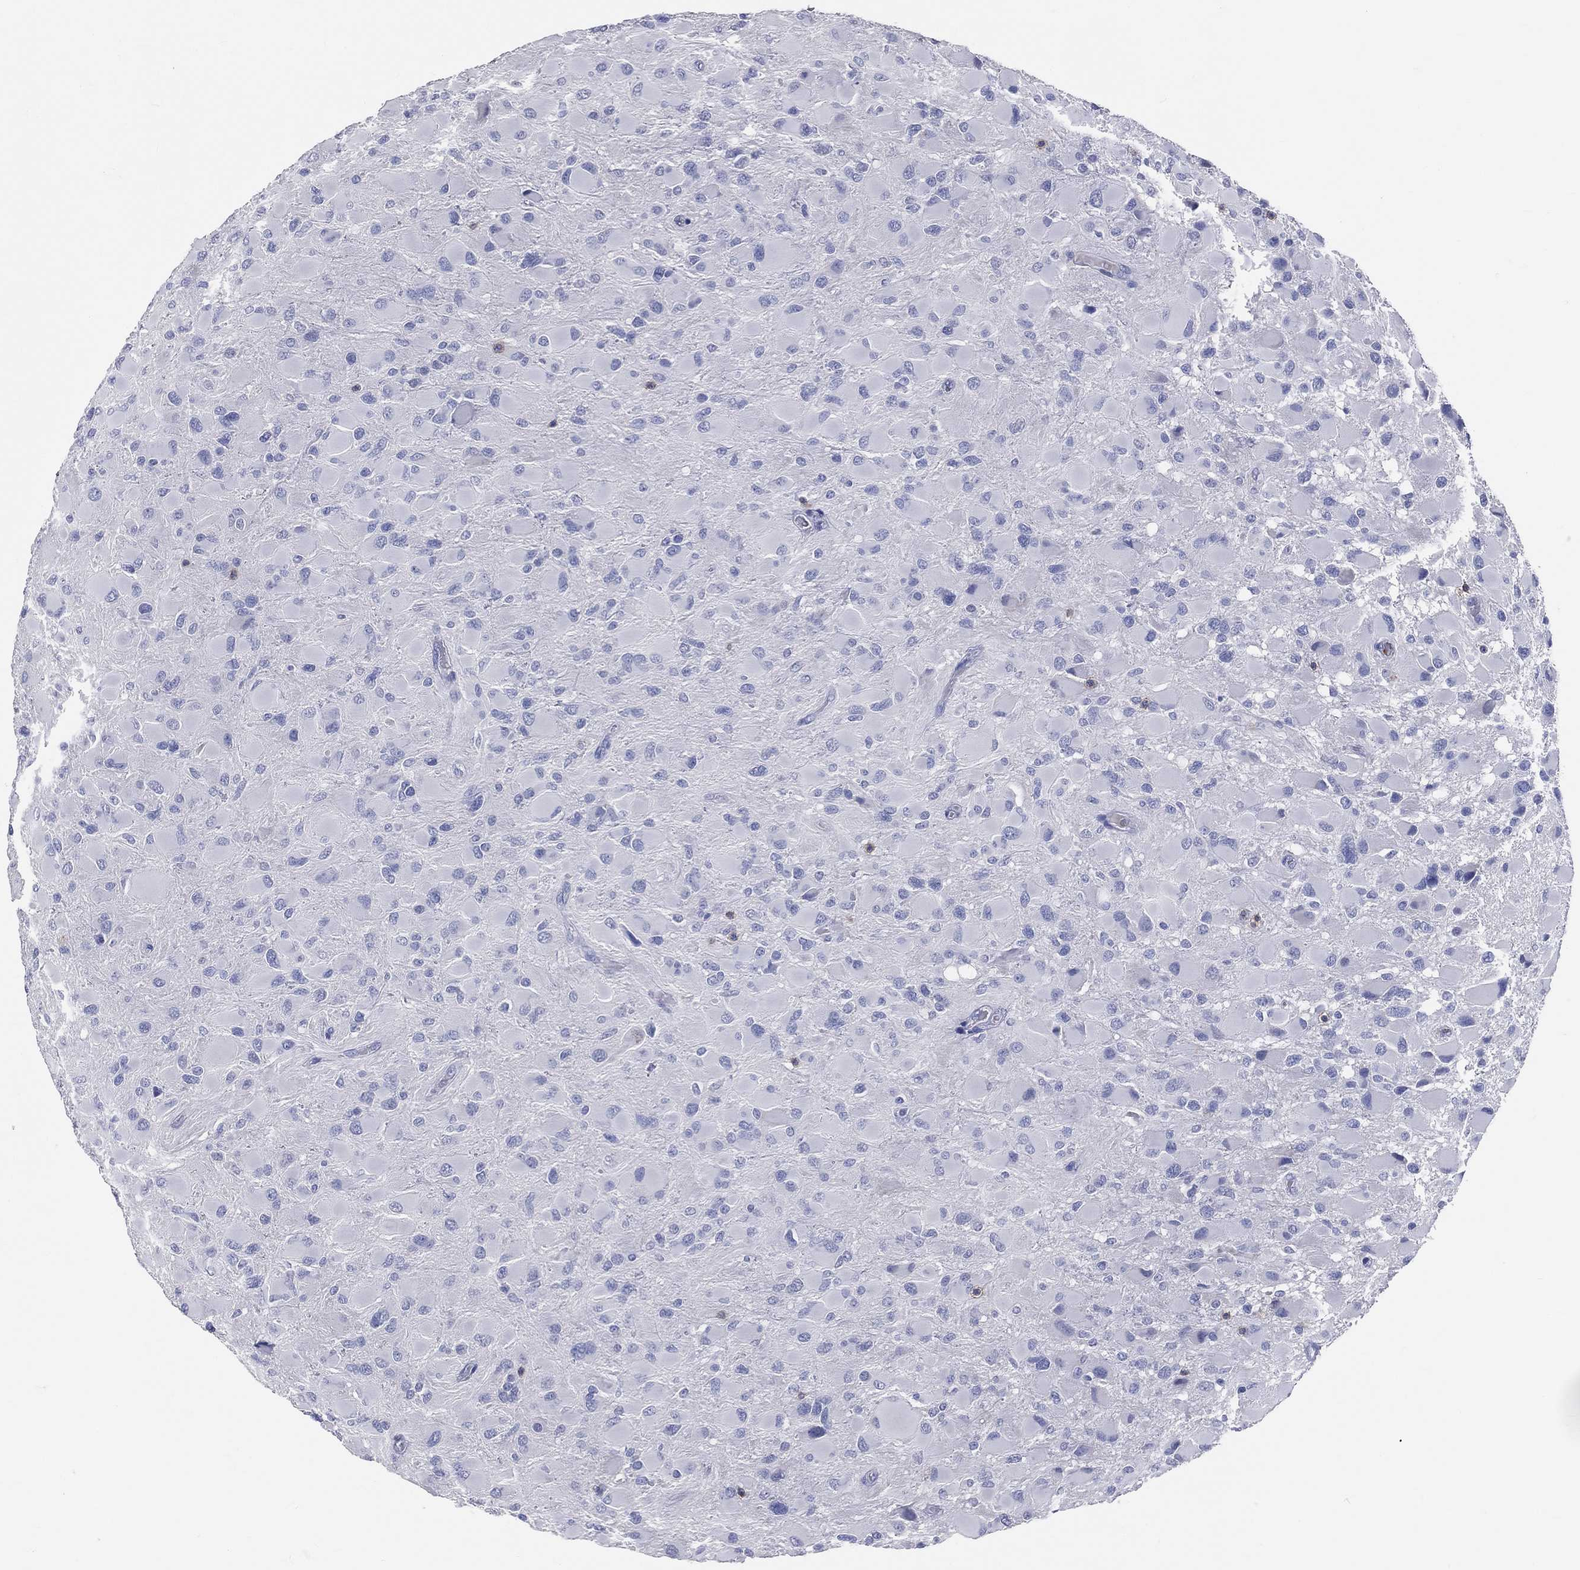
{"staining": {"intensity": "negative", "quantity": "none", "location": "none"}, "tissue": "glioma", "cell_type": "Tumor cells", "image_type": "cancer", "snomed": [{"axis": "morphology", "description": "Glioma, malignant, High grade"}, {"axis": "topography", "description": "Cerebral cortex"}], "caption": "IHC histopathology image of human glioma stained for a protein (brown), which reveals no expression in tumor cells. (DAB immunohistochemistry (IHC) with hematoxylin counter stain).", "gene": "LAT", "patient": {"sex": "female", "age": 36}}